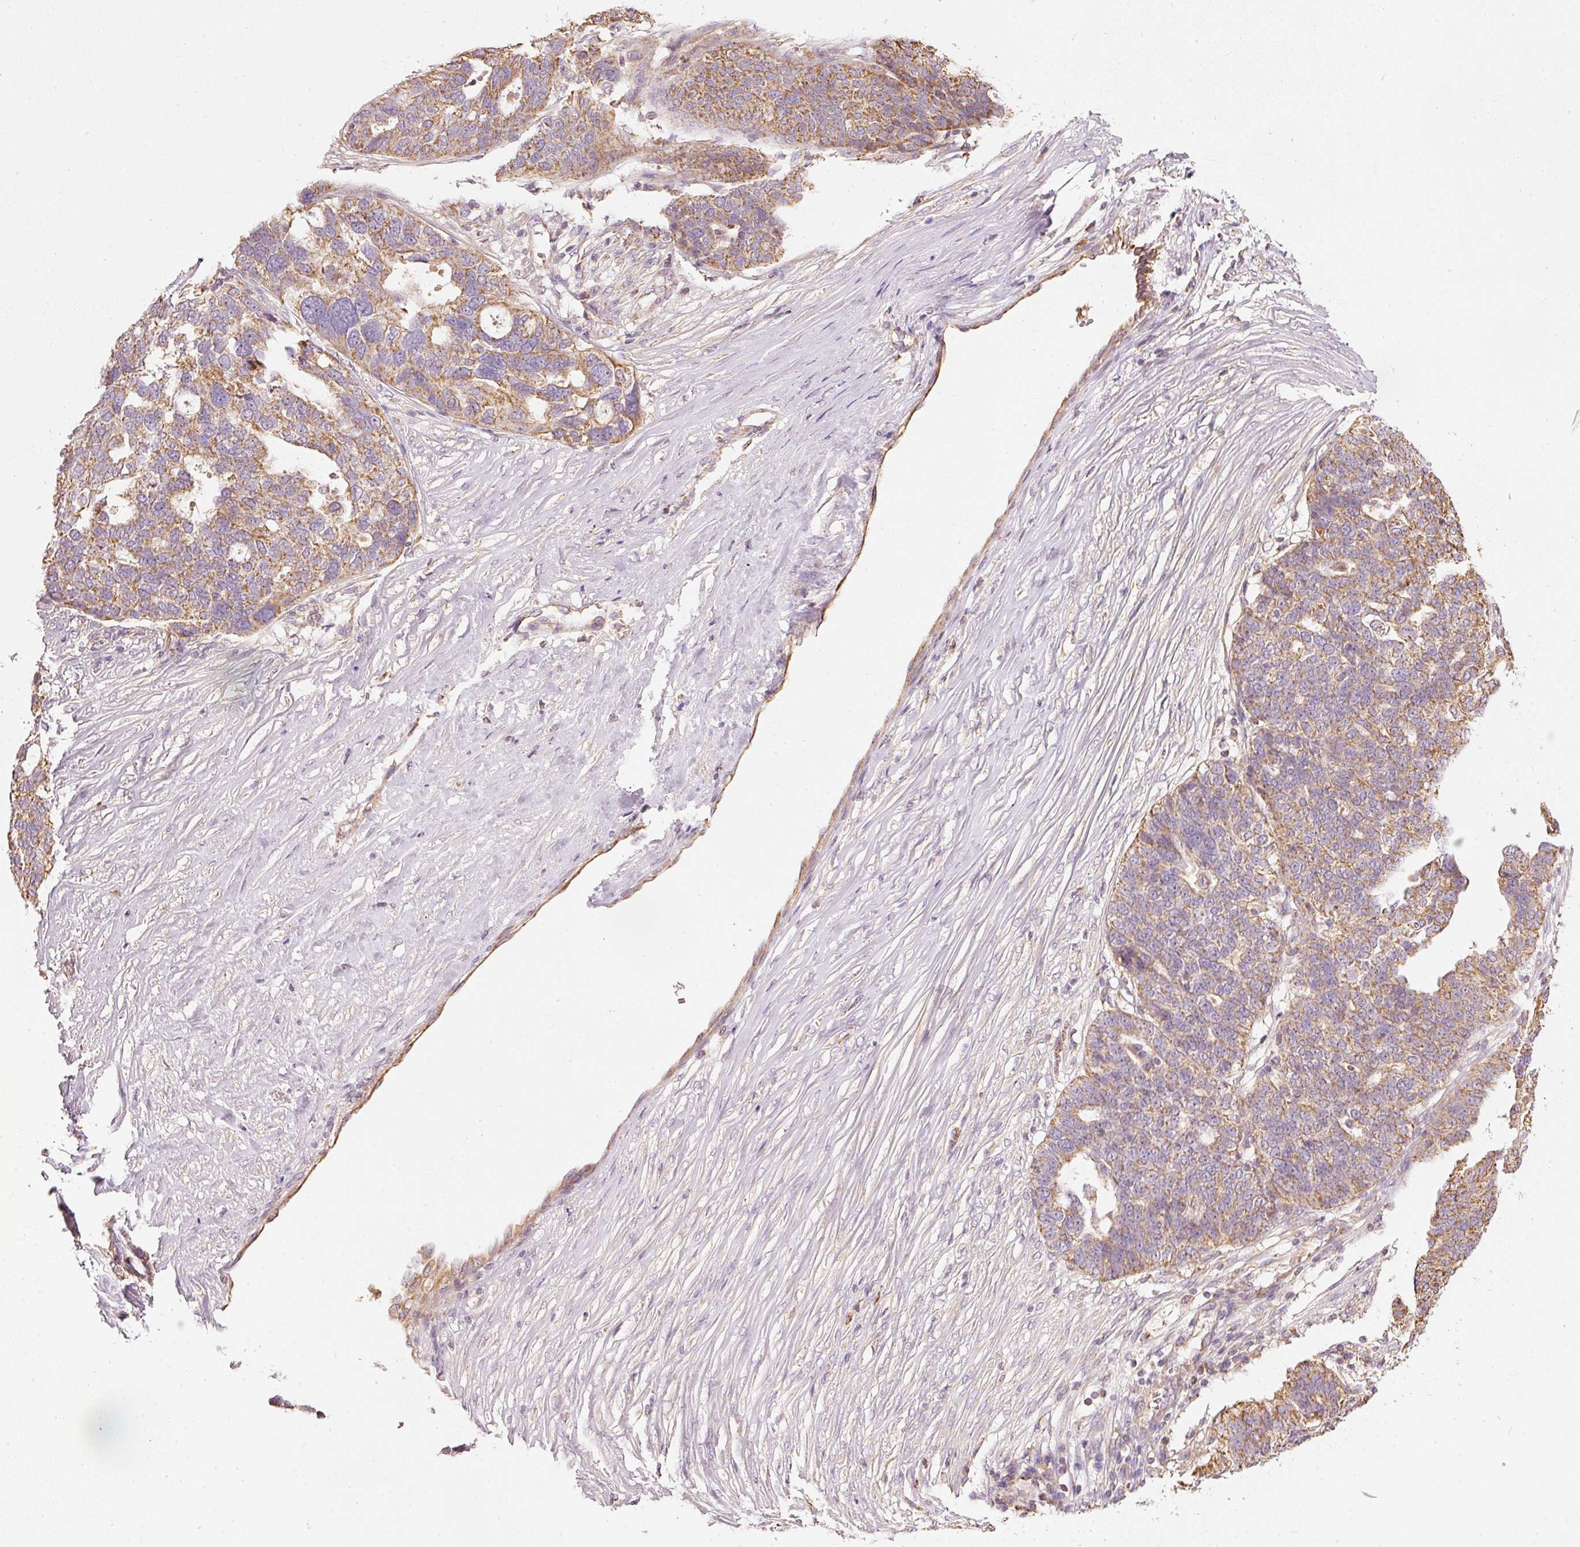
{"staining": {"intensity": "moderate", "quantity": ">75%", "location": "cytoplasmic/membranous"}, "tissue": "ovarian cancer", "cell_type": "Tumor cells", "image_type": "cancer", "snomed": [{"axis": "morphology", "description": "Cystadenocarcinoma, serous, NOS"}, {"axis": "topography", "description": "Ovary"}], "caption": "Tumor cells reveal medium levels of moderate cytoplasmic/membranous expression in approximately >75% of cells in human ovarian serous cystadenocarcinoma. (IHC, brightfield microscopy, high magnification).", "gene": "PSENEN", "patient": {"sex": "female", "age": 59}}